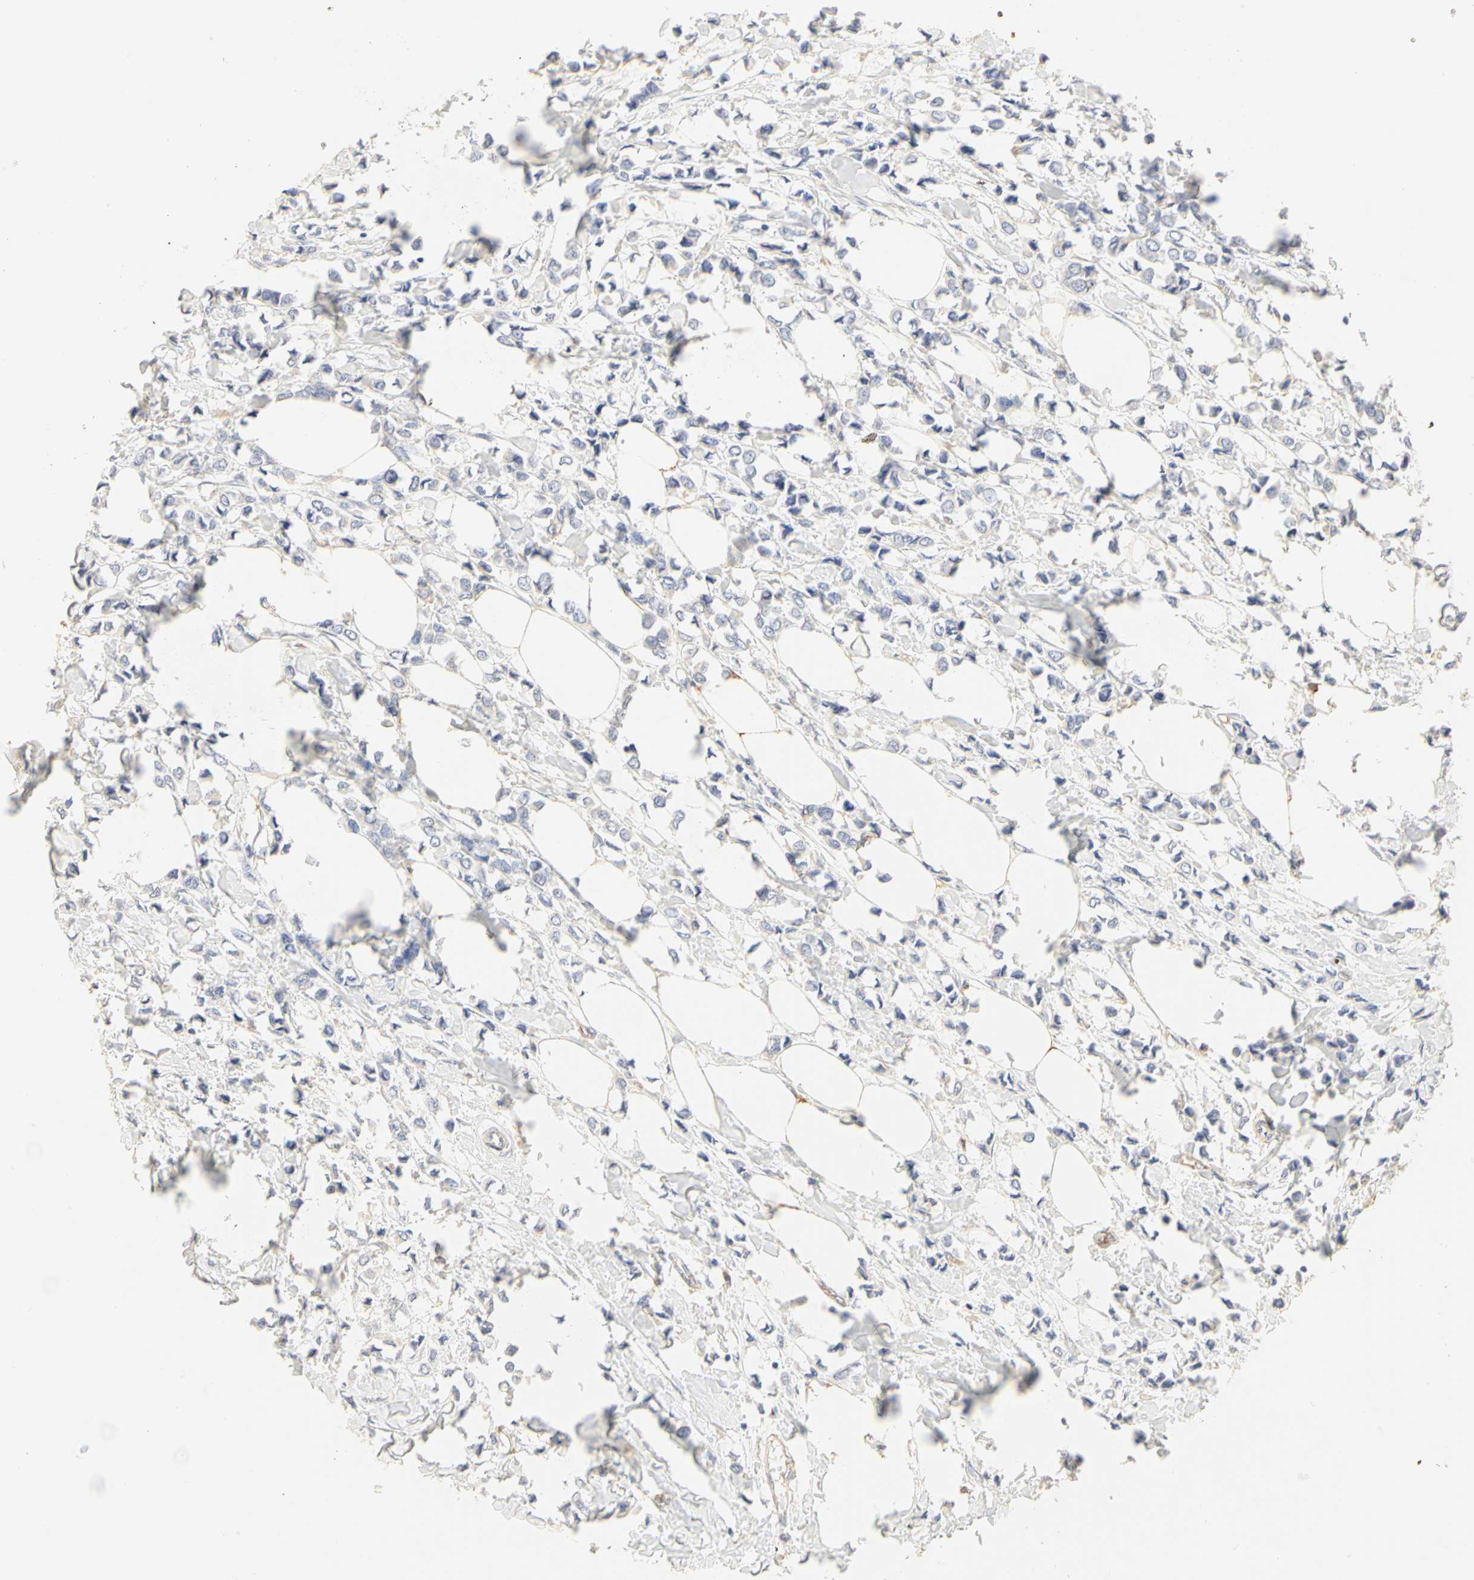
{"staining": {"intensity": "weak", "quantity": "25%-75%", "location": "cytoplasmic/membranous"}, "tissue": "breast cancer", "cell_type": "Tumor cells", "image_type": "cancer", "snomed": [{"axis": "morphology", "description": "Lobular carcinoma"}, {"axis": "topography", "description": "Breast"}], "caption": "Breast cancer tissue displays weak cytoplasmic/membranous positivity in approximately 25%-75% of tumor cells, visualized by immunohistochemistry.", "gene": "GNRH2", "patient": {"sex": "female", "age": 51}}